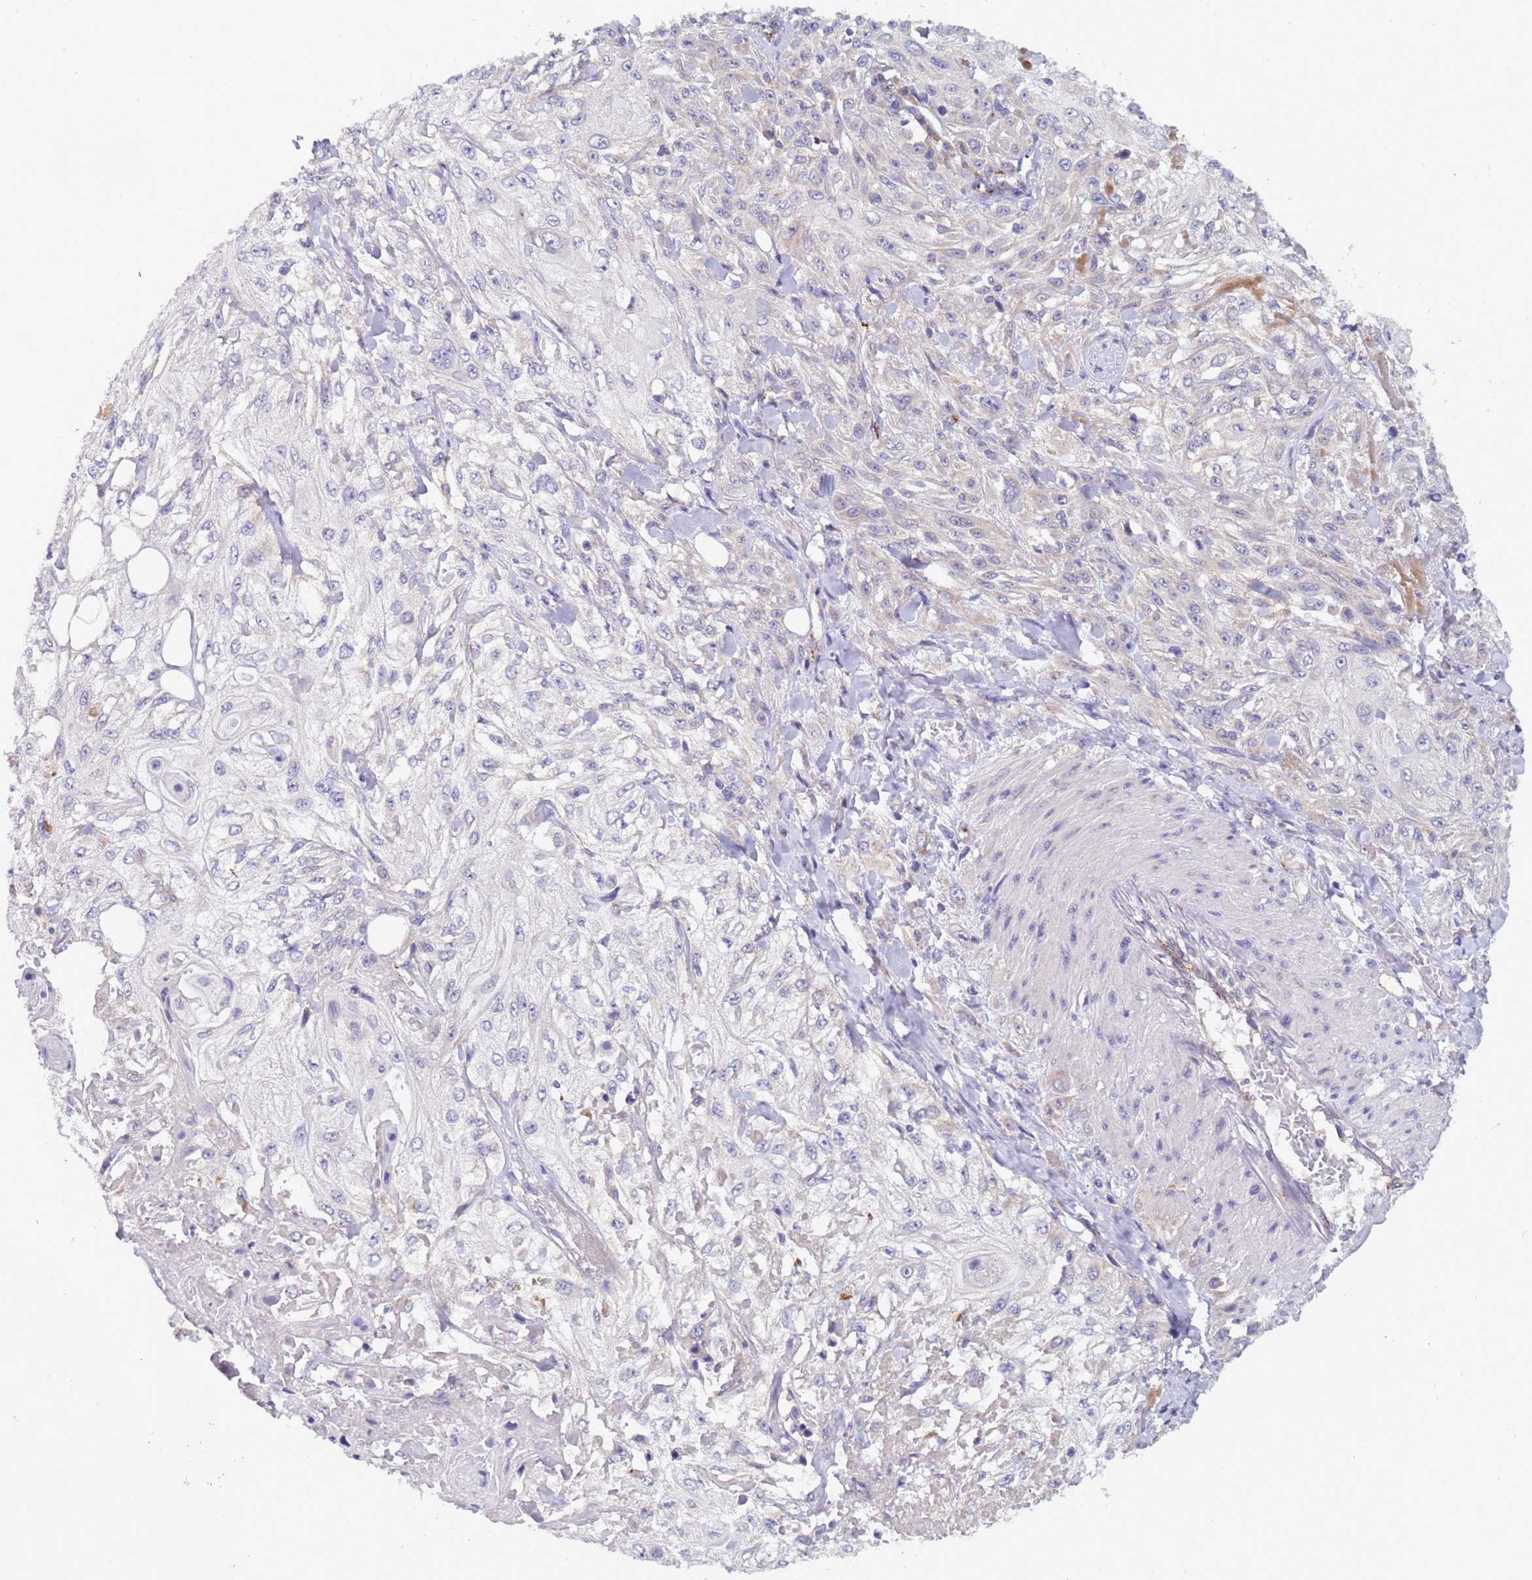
{"staining": {"intensity": "negative", "quantity": "none", "location": "none"}, "tissue": "skin cancer", "cell_type": "Tumor cells", "image_type": "cancer", "snomed": [{"axis": "morphology", "description": "Squamous cell carcinoma, NOS"}, {"axis": "morphology", "description": "Squamous cell carcinoma, metastatic, NOS"}, {"axis": "topography", "description": "Skin"}, {"axis": "topography", "description": "Lymph node"}], "caption": "Immunohistochemistry (IHC) photomicrograph of neoplastic tissue: human squamous cell carcinoma (skin) stained with DAB demonstrates no significant protein expression in tumor cells.", "gene": "ZNF248", "patient": {"sex": "male", "age": 75}}